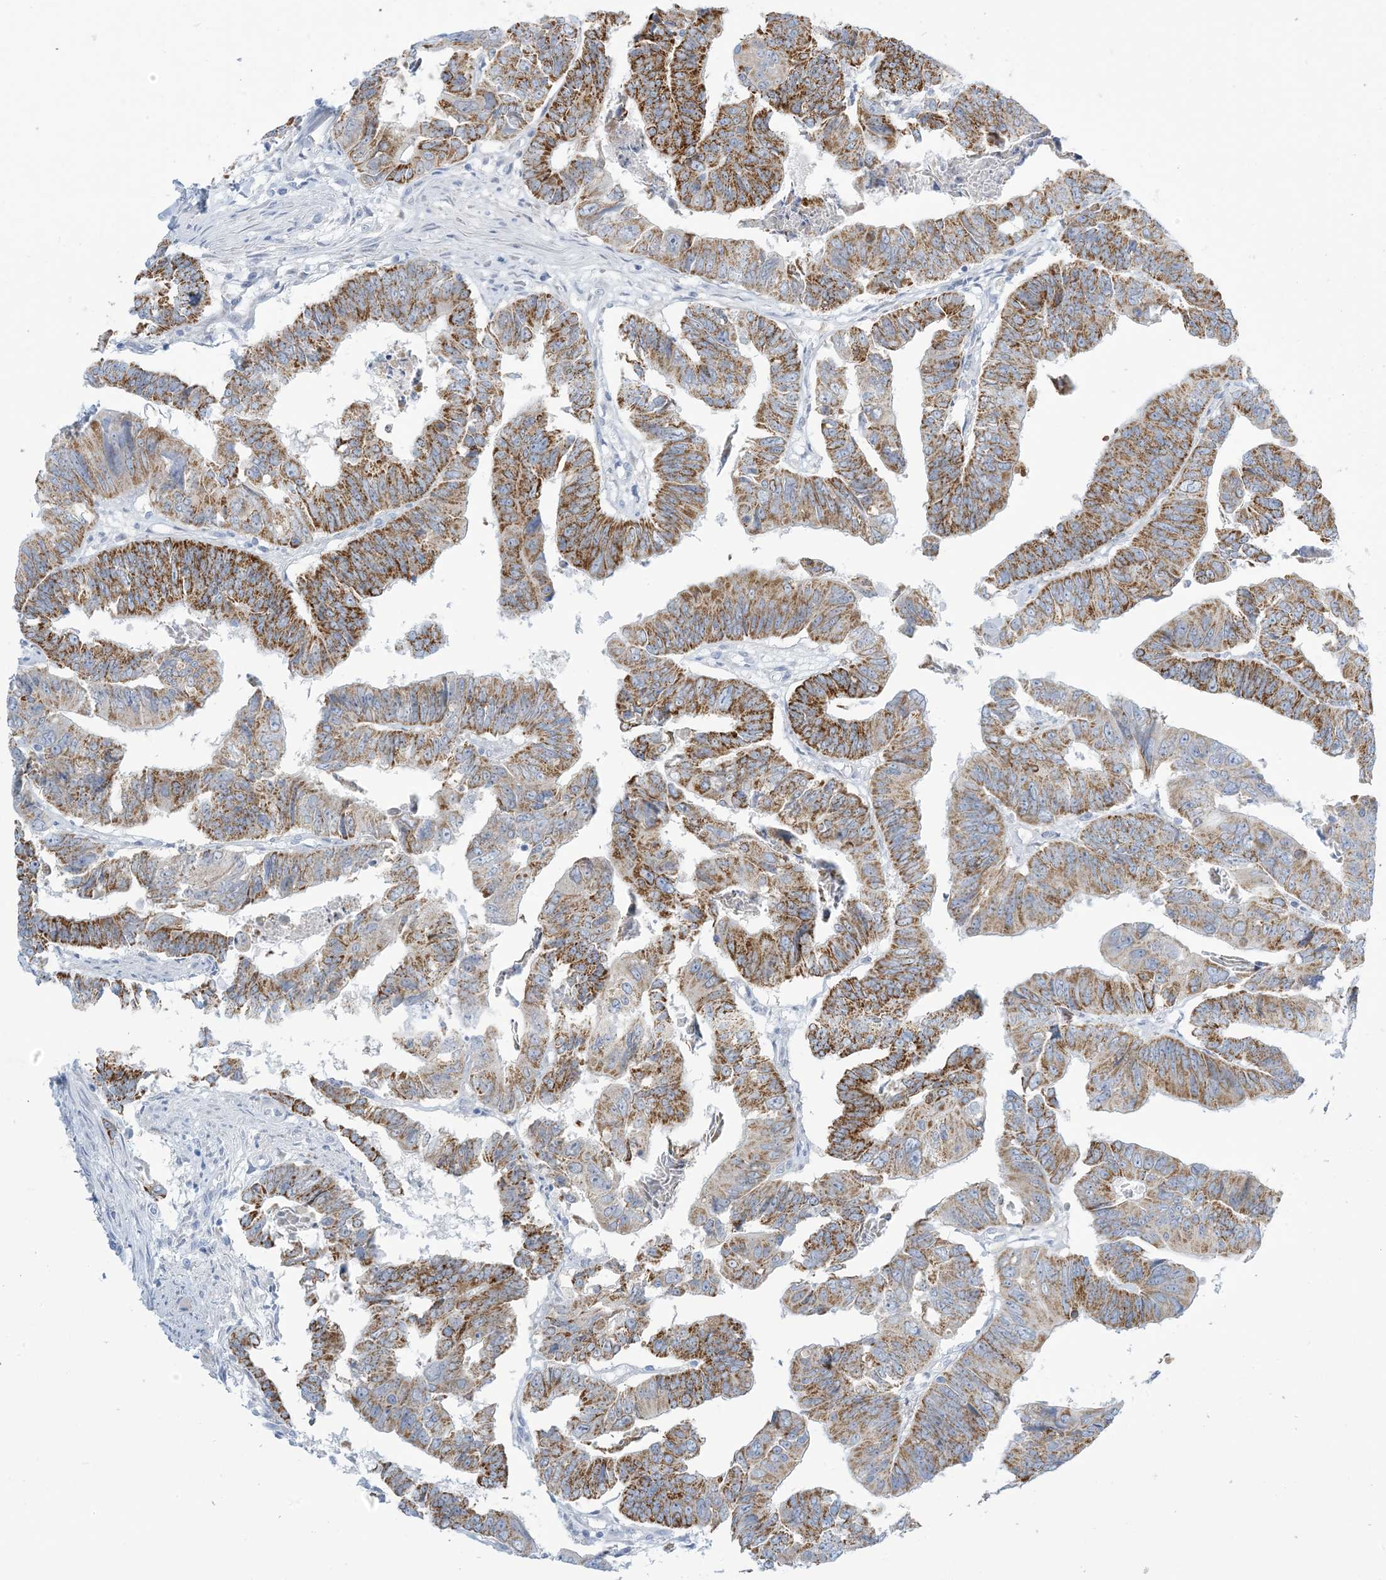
{"staining": {"intensity": "moderate", "quantity": ">75%", "location": "cytoplasmic/membranous"}, "tissue": "colorectal cancer", "cell_type": "Tumor cells", "image_type": "cancer", "snomed": [{"axis": "morphology", "description": "Adenocarcinoma, NOS"}, {"axis": "topography", "description": "Rectum"}], "caption": "Human adenocarcinoma (colorectal) stained with a brown dye displays moderate cytoplasmic/membranous positive positivity in approximately >75% of tumor cells.", "gene": "ZDHHC4", "patient": {"sex": "female", "age": 65}}